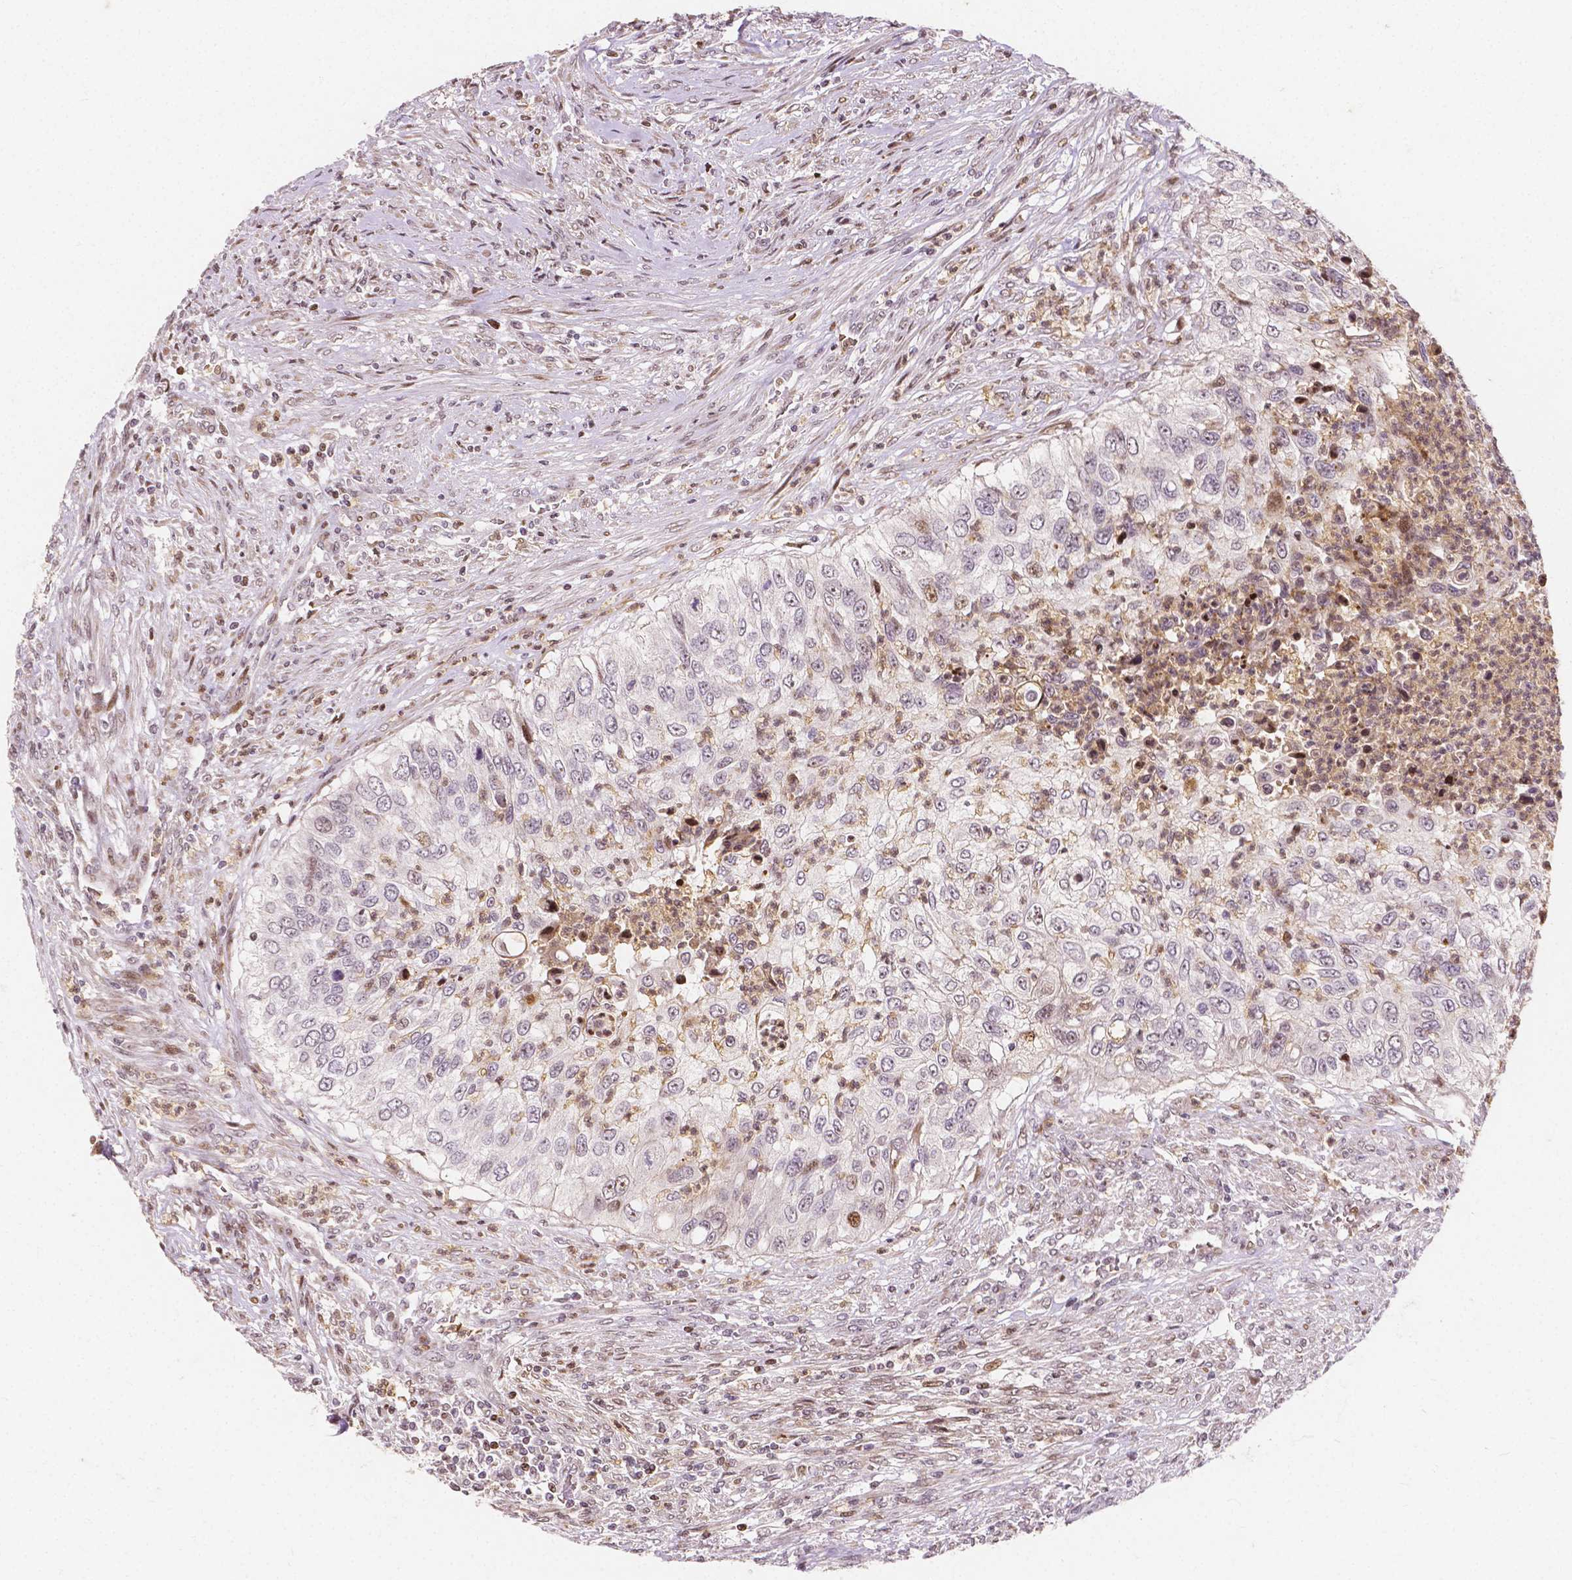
{"staining": {"intensity": "negative", "quantity": "none", "location": "none"}, "tissue": "urothelial cancer", "cell_type": "Tumor cells", "image_type": "cancer", "snomed": [{"axis": "morphology", "description": "Urothelial carcinoma, High grade"}, {"axis": "topography", "description": "Urinary bladder"}], "caption": "Tumor cells are negative for protein expression in human high-grade urothelial carcinoma. Nuclei are stained in blue.", "gene": "PTPN18", "patient": {"sex": "female", "age": 60}}